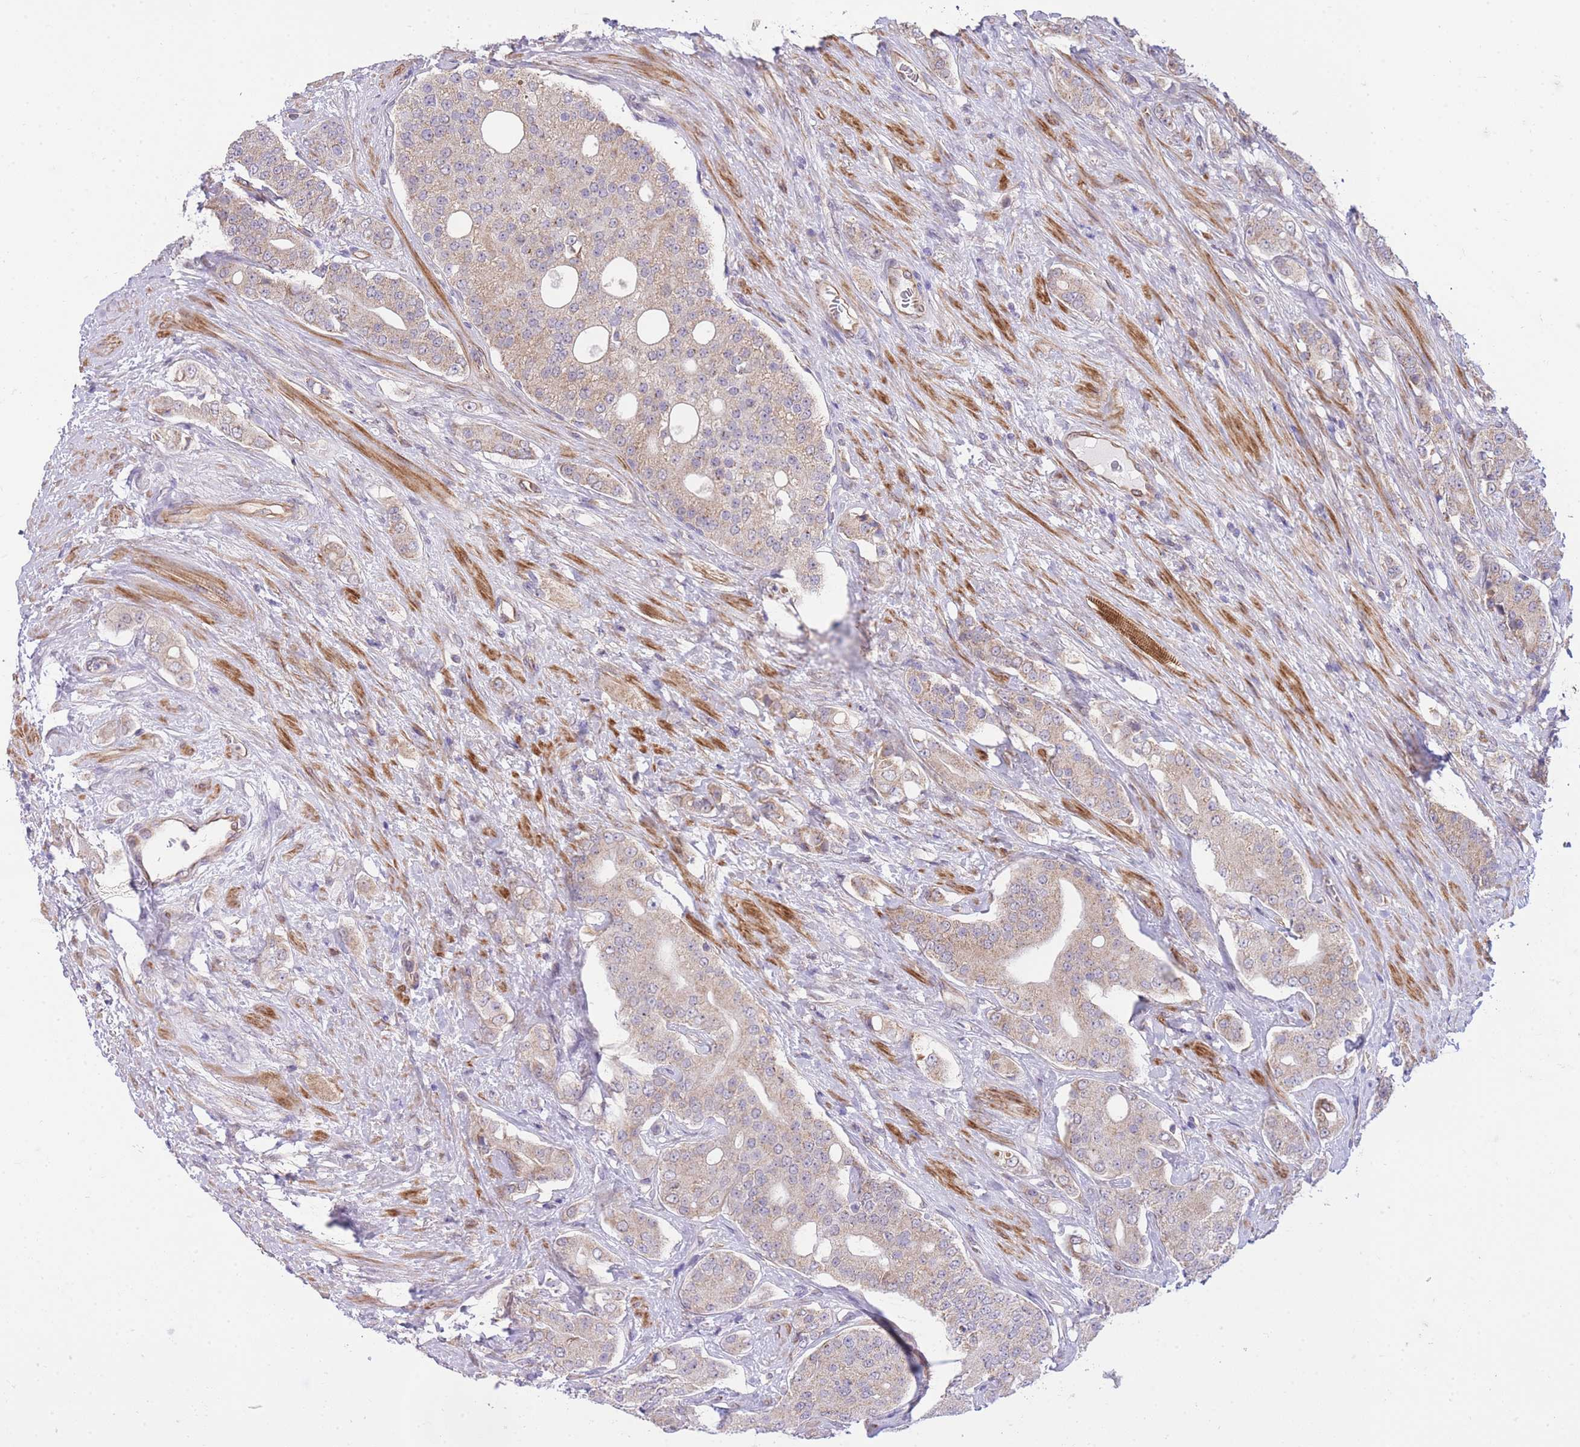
{"staining": {"intensity": "weak", "quantity": ">75%", "location": "cytoplasmic/membranous"}, "tissue": "prostate cancer", "cell_type": "Tumor cells", "image_type": "cancer", "snomed": [{"axis": "morphology", "description": "Adenocarcinoma, High grade"}, {"axis": "topography", "description": "Prostate"}], "caption": "Protein analysis of prostate cancer tissue reveals weak cytoplasmic/membranous positivity in about >75% of tumor cells.", "gene": "CTBP1", "patient": {"sex": "male", "age": 71}}